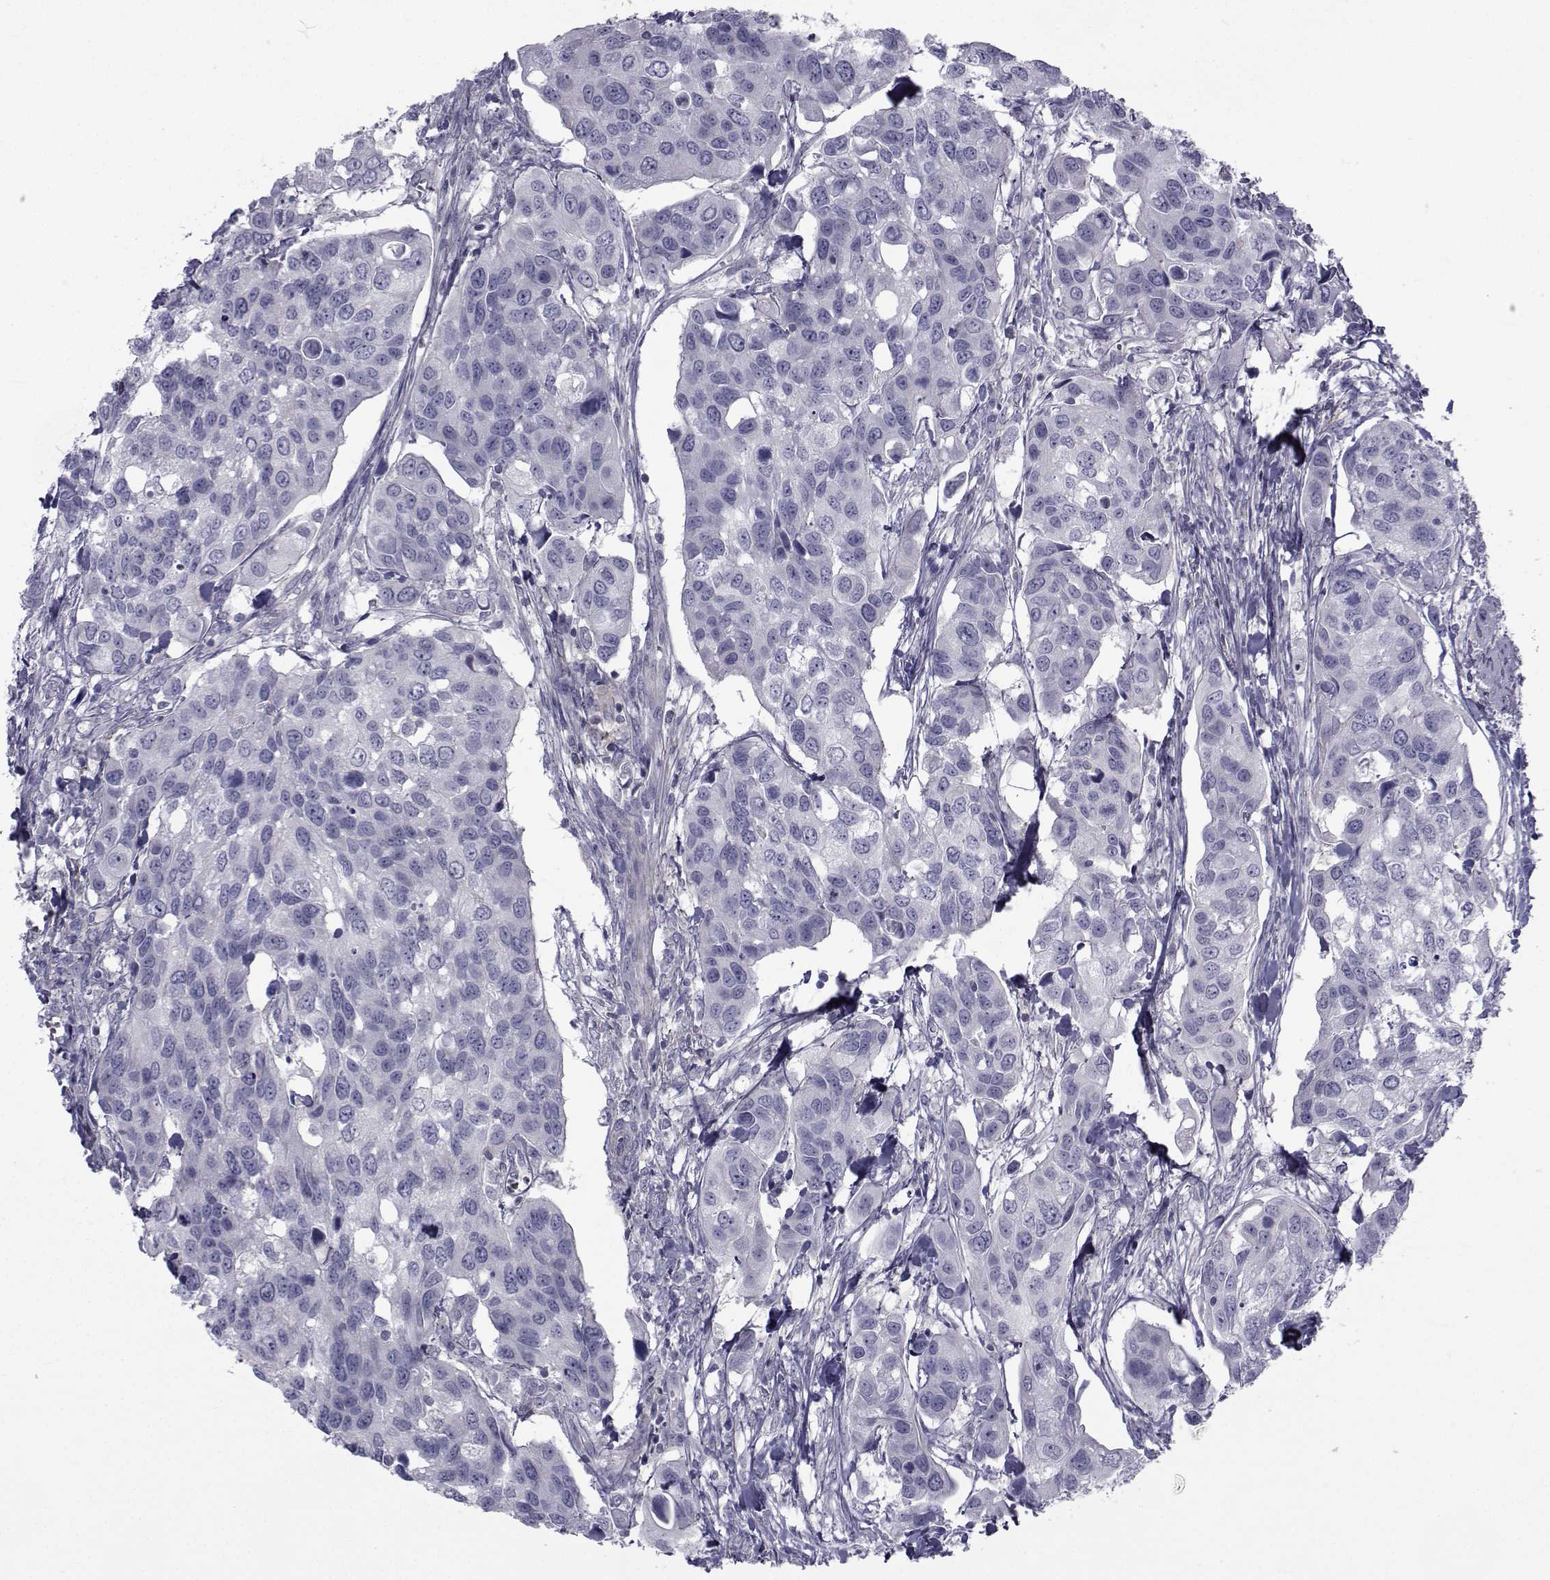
{"staining": {"intensity": "negative", "quantity": "none", "location": "none"}, "tissue": "urothelial cancer", "cell_type": "Tumor cells", "image_type": "cancer", "snomed": [{"axis": "morphology", "description": "Urothelial carcinoma, High grade"}, {"axis": "topography", "description": "Urinary bladder"}], "caption": "Micrograph shows no significant protein expression in tumor cells of urothelial cancer.", "gene": "FDXR", "patient": {"sex": "male", "age": 60}}